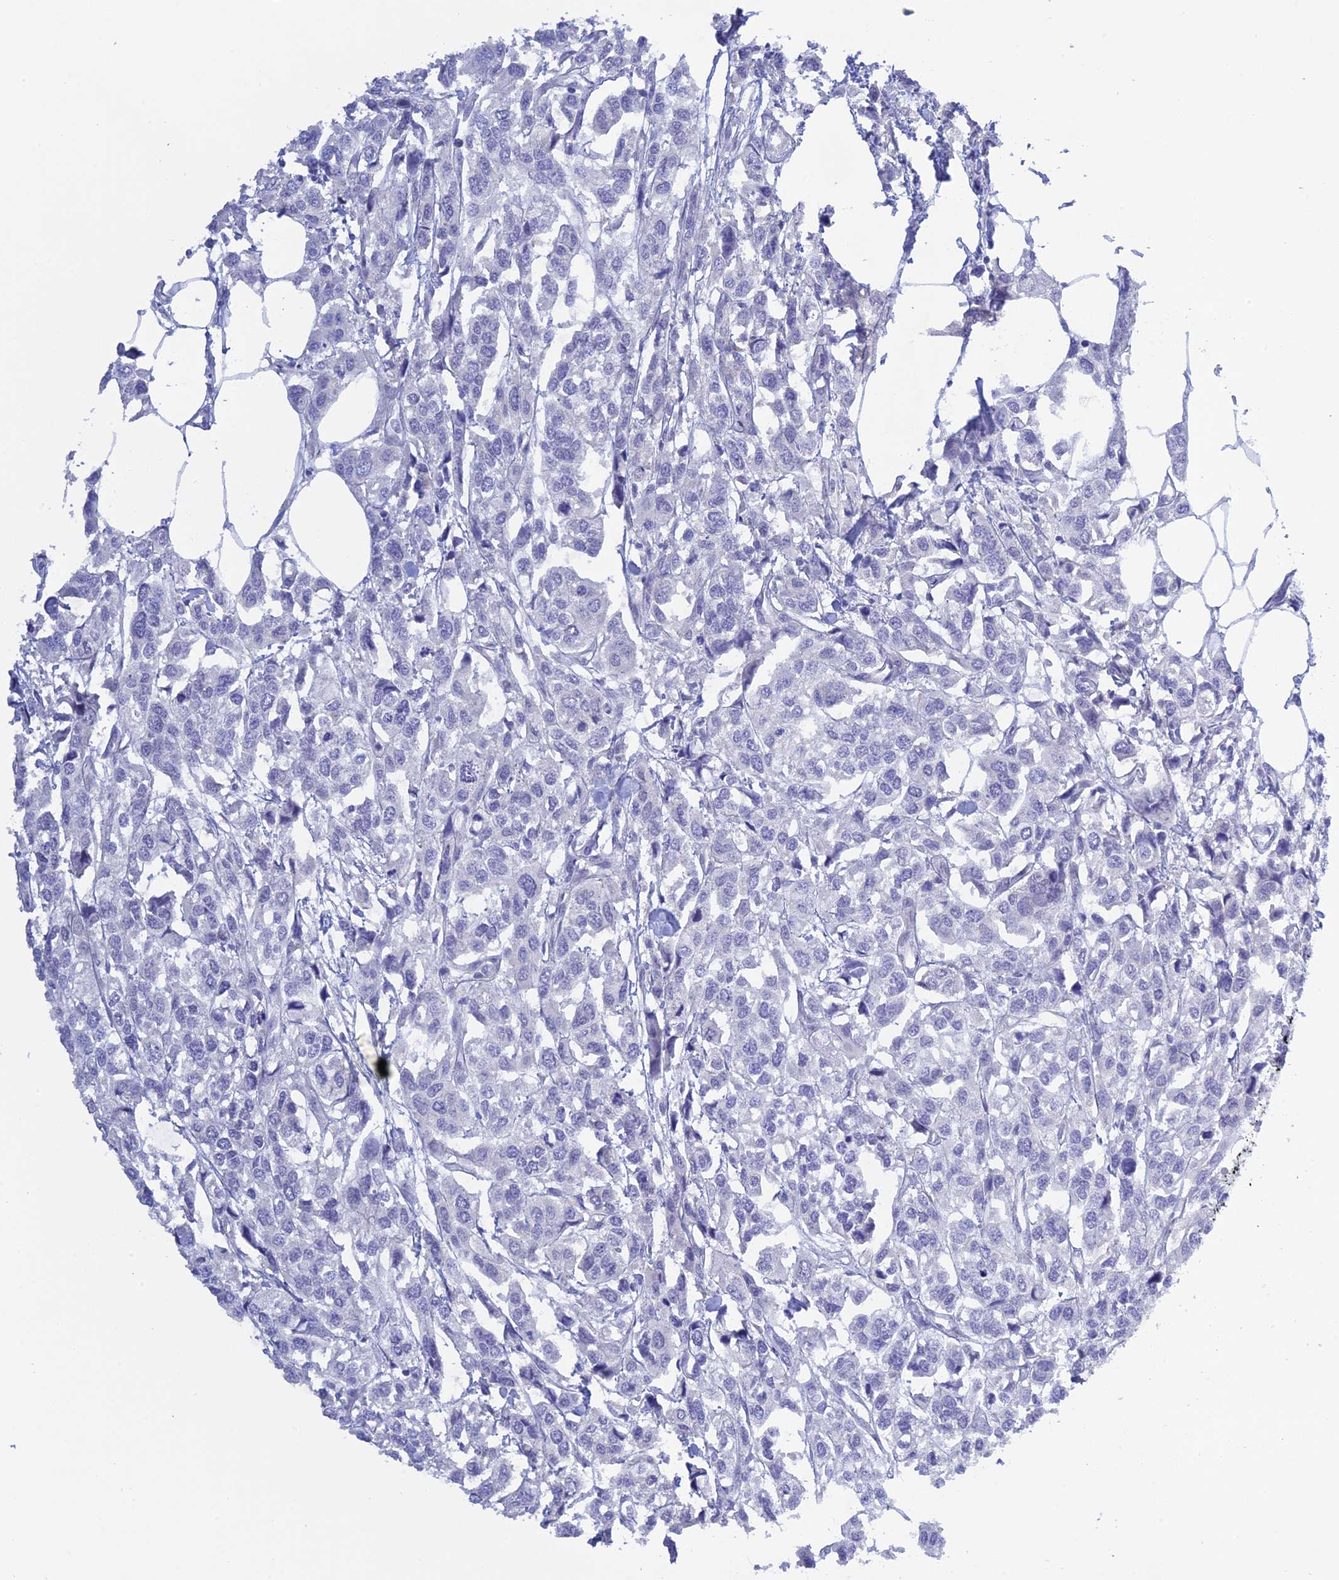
{"staining": {"intensity": "negative", "quantity": "none", "location": "none"}, "tissue": "urothelial cancer", "cell_type": "Tumor cells", "image_type": "cancer", "snomed": [{"axis": "morphology", "description": "Urothelial carcinoma, High grade"}, {"axis": "topography", "description": "Urinary bladder"}], "caption": "Tumor cells show no significant positivity in high-grade urothelial carcinoma.", "gene": "ZDHHC16", "patient": {"sex": "male", "age": 67}}